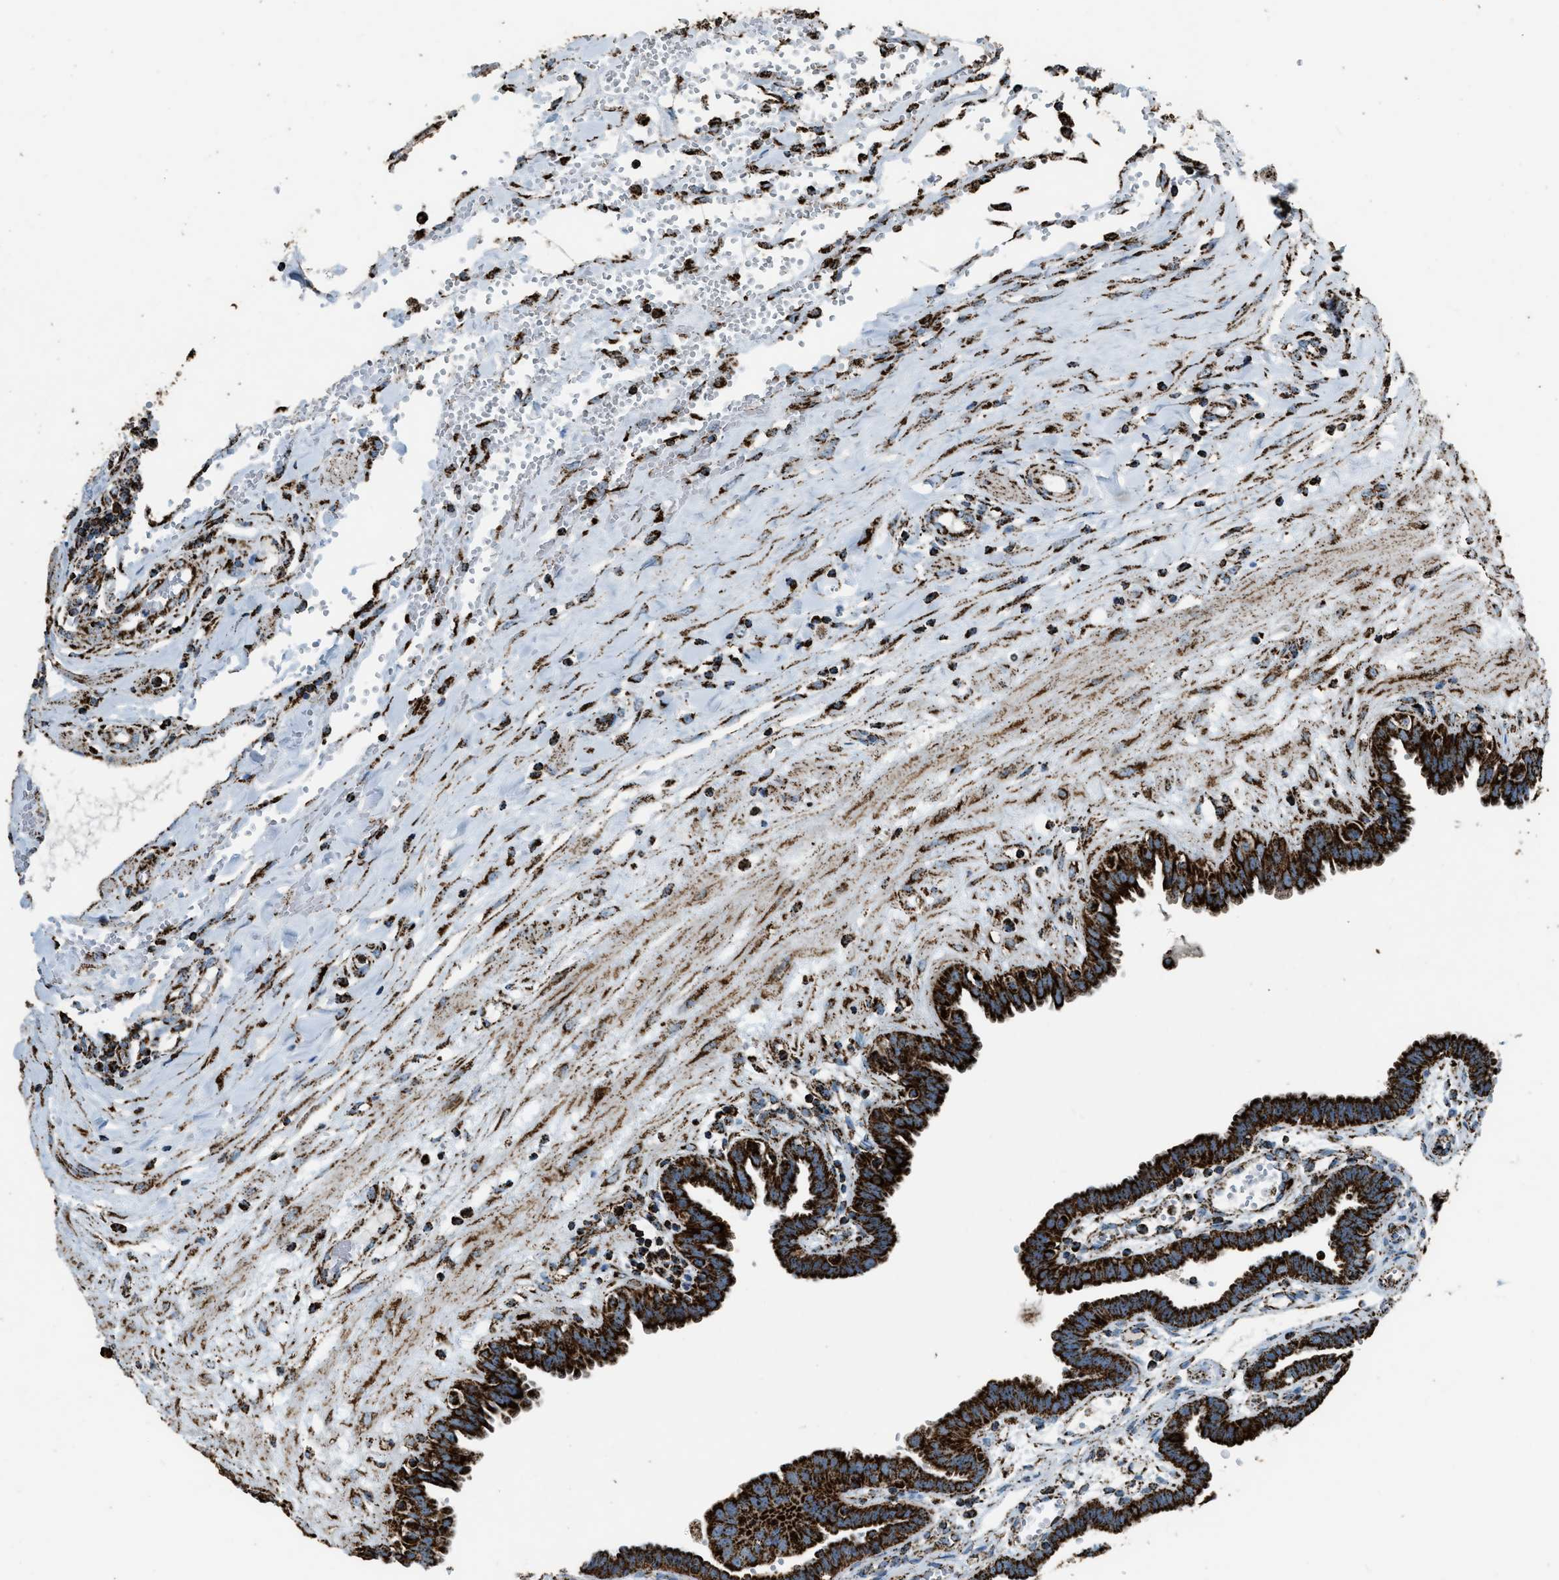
{"staining": {"intensity": "strong", "quantity": ">75%", "location": "cytoplasmic/membranous"}, "tissue": "fallopian tube", "cell_type": "Glandular cells", "image_type": "normal", "snomed": [{"axis": "morphology", "description": "Normal tissue, NOS"}, {"axis": "topography", "description": "Fallopian tube"}, {"axis": "topography", "description": "Placenta"}], "caption": "Strong cytoplasmic/membranous staining for a protein is appreciated in about >75% of glandular cells of normal fallopian tube using immunohistochemistry (IHC).", "gene": "MDH2", "patient": {"sex": "female", "age": 32}}